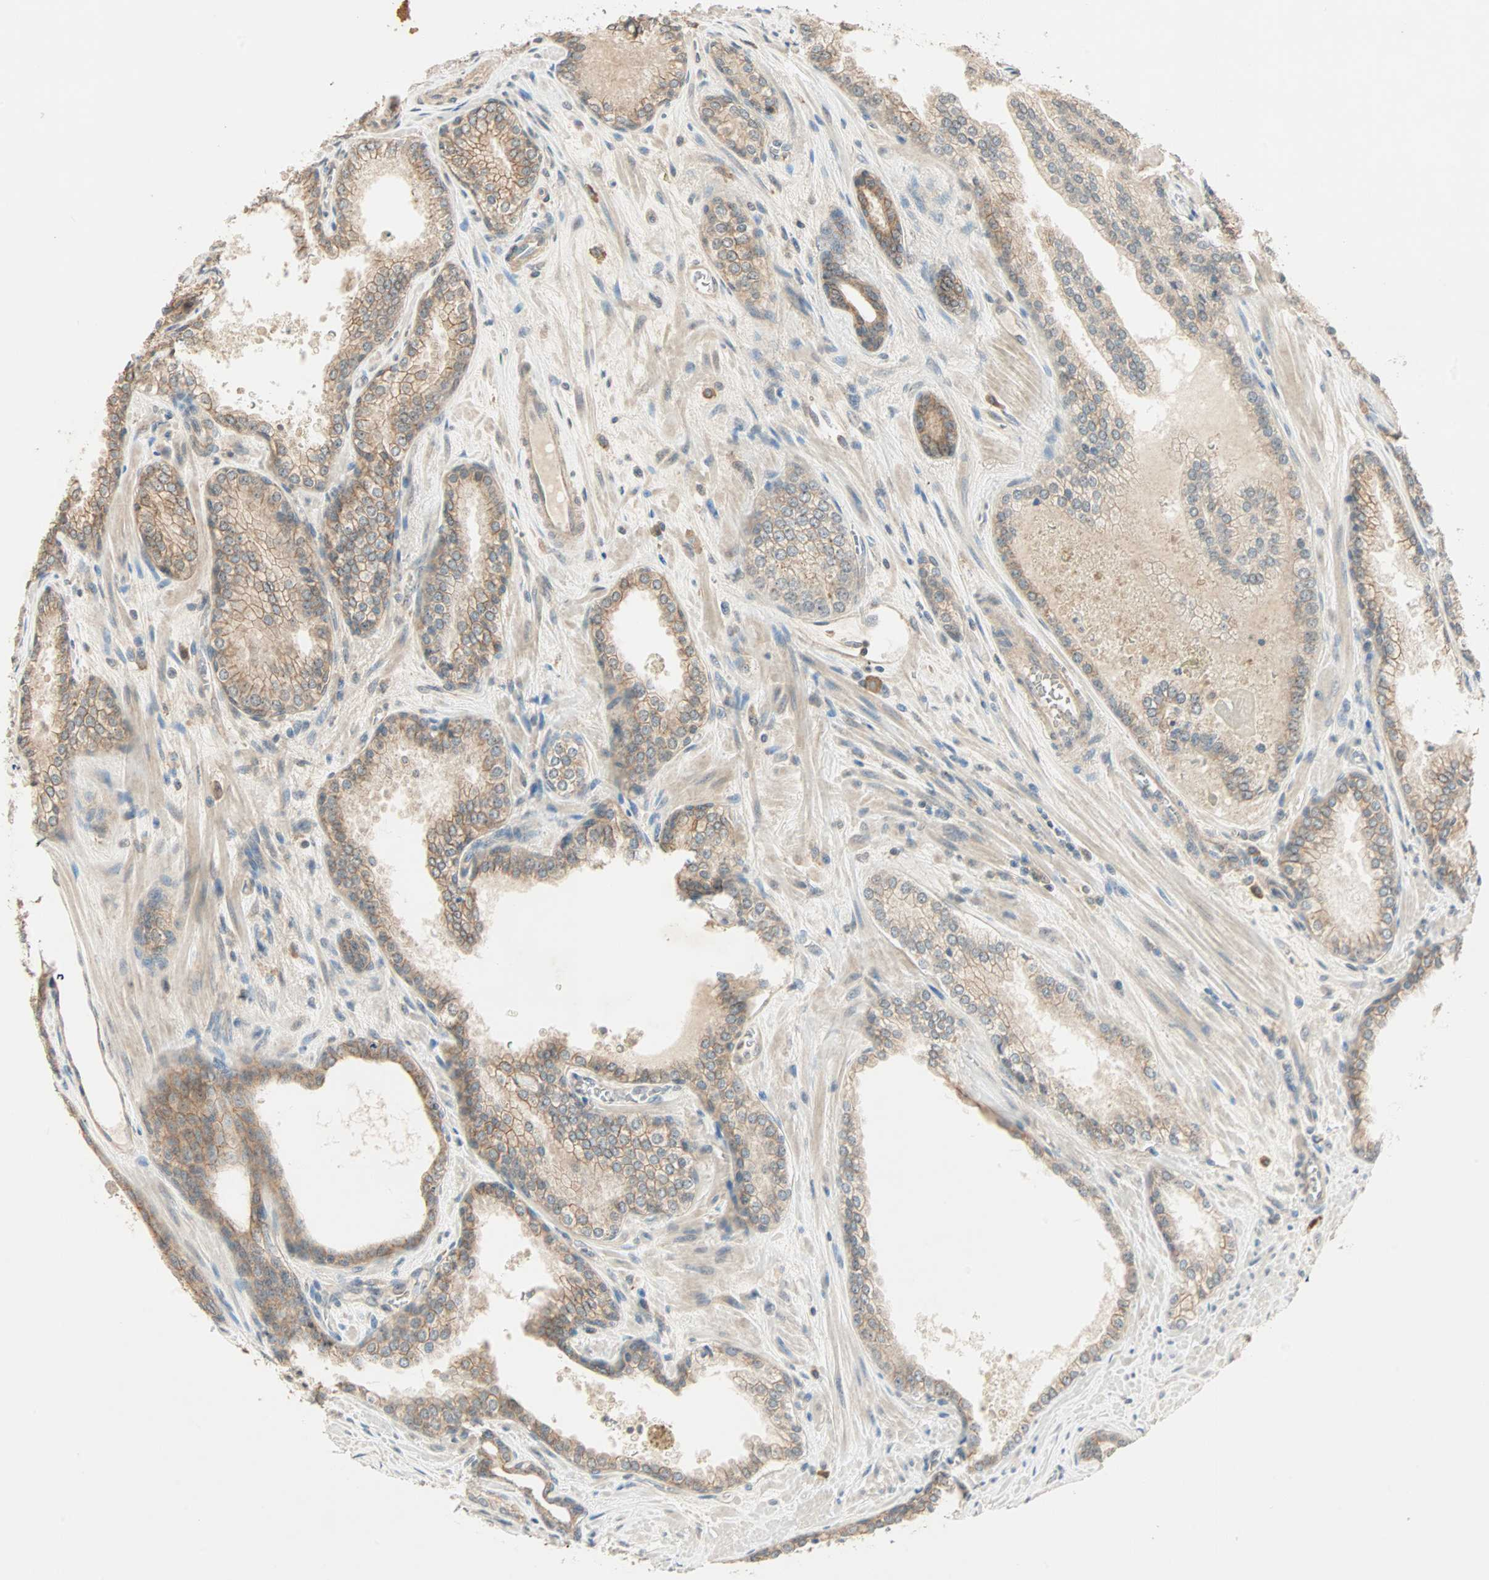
{"staining": {"intensity": "weak", "quantity": ">75%", "location": "cytoplasmic/membranous"}, "tissue": "prostate cancer", "cell_type": "Tumor cells", "image_type": "cancer", "snomed": [{"axis": "morphology", "description": "Adenocarcinoma, Low grade"}, {"axis": "topography", "description": "Prostate"}], "caption": "This is a histology image of IHC staining of prostate adenocarcinoma (low-grade), which shows weak expression in the cytoplasmic/membranous of tumor cells.", "gene": "TTF2", "patient": {"sex": "male", "age": 60}}